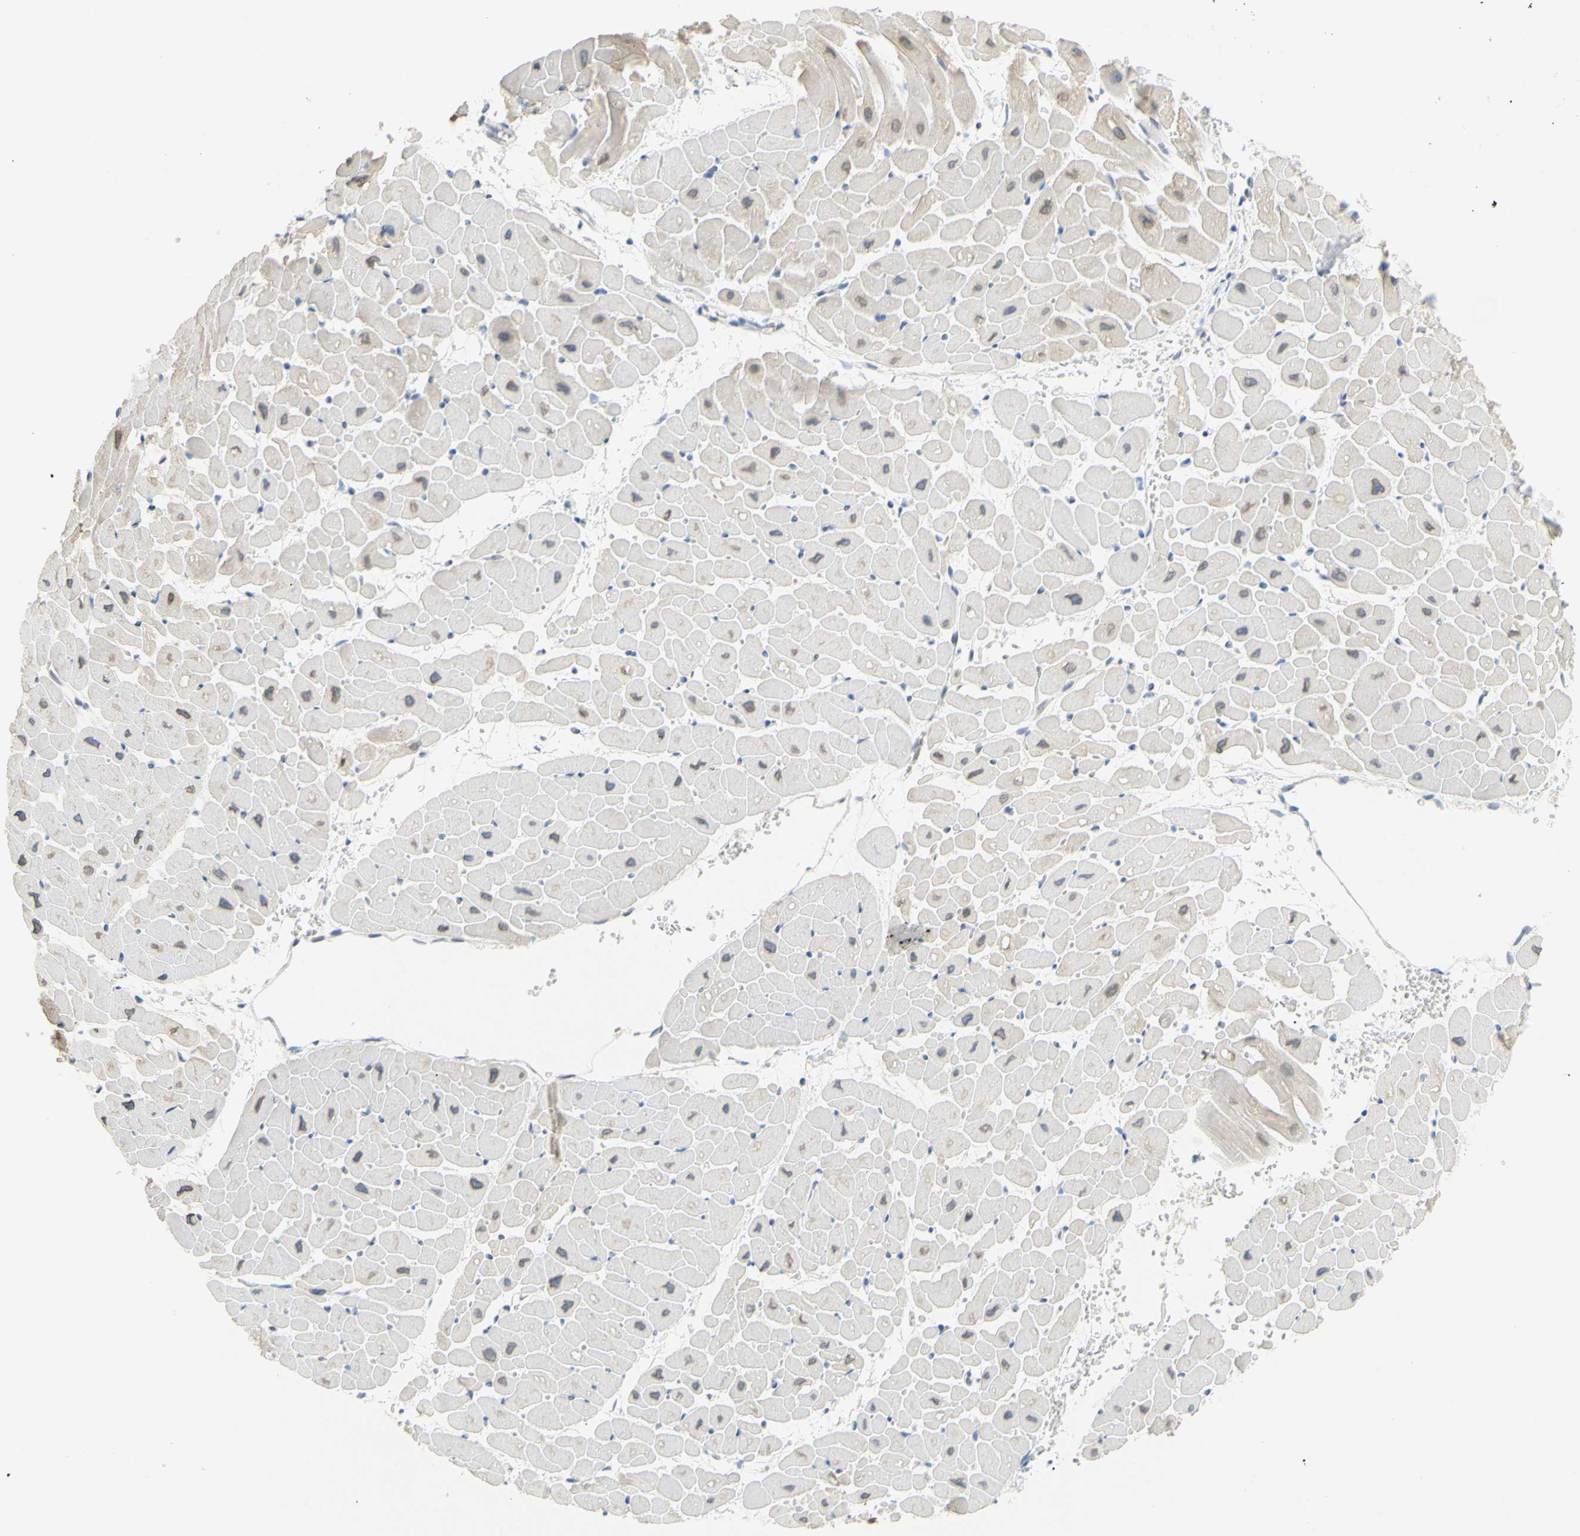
{"staining": {"intensity": "weak", "quantity": "<25%", "location": "cytoplasmic/membranous"}, "tissue": "heart muscle", "cell_type": "Cardiomyocytes", "image_type": "normal", "snomed": [{"axis": "morphology", "description": "Normal tissue, NOS"}, {"axis": "topography", "description": "Heart"}], "caption": "Heart muscle was stained to show a protein in brown. There is no significant expression in cardiomyocytes. Nuclei are stained in blue.", "gene": "DCT", "patient": {"sex": "male", "age": 45}}